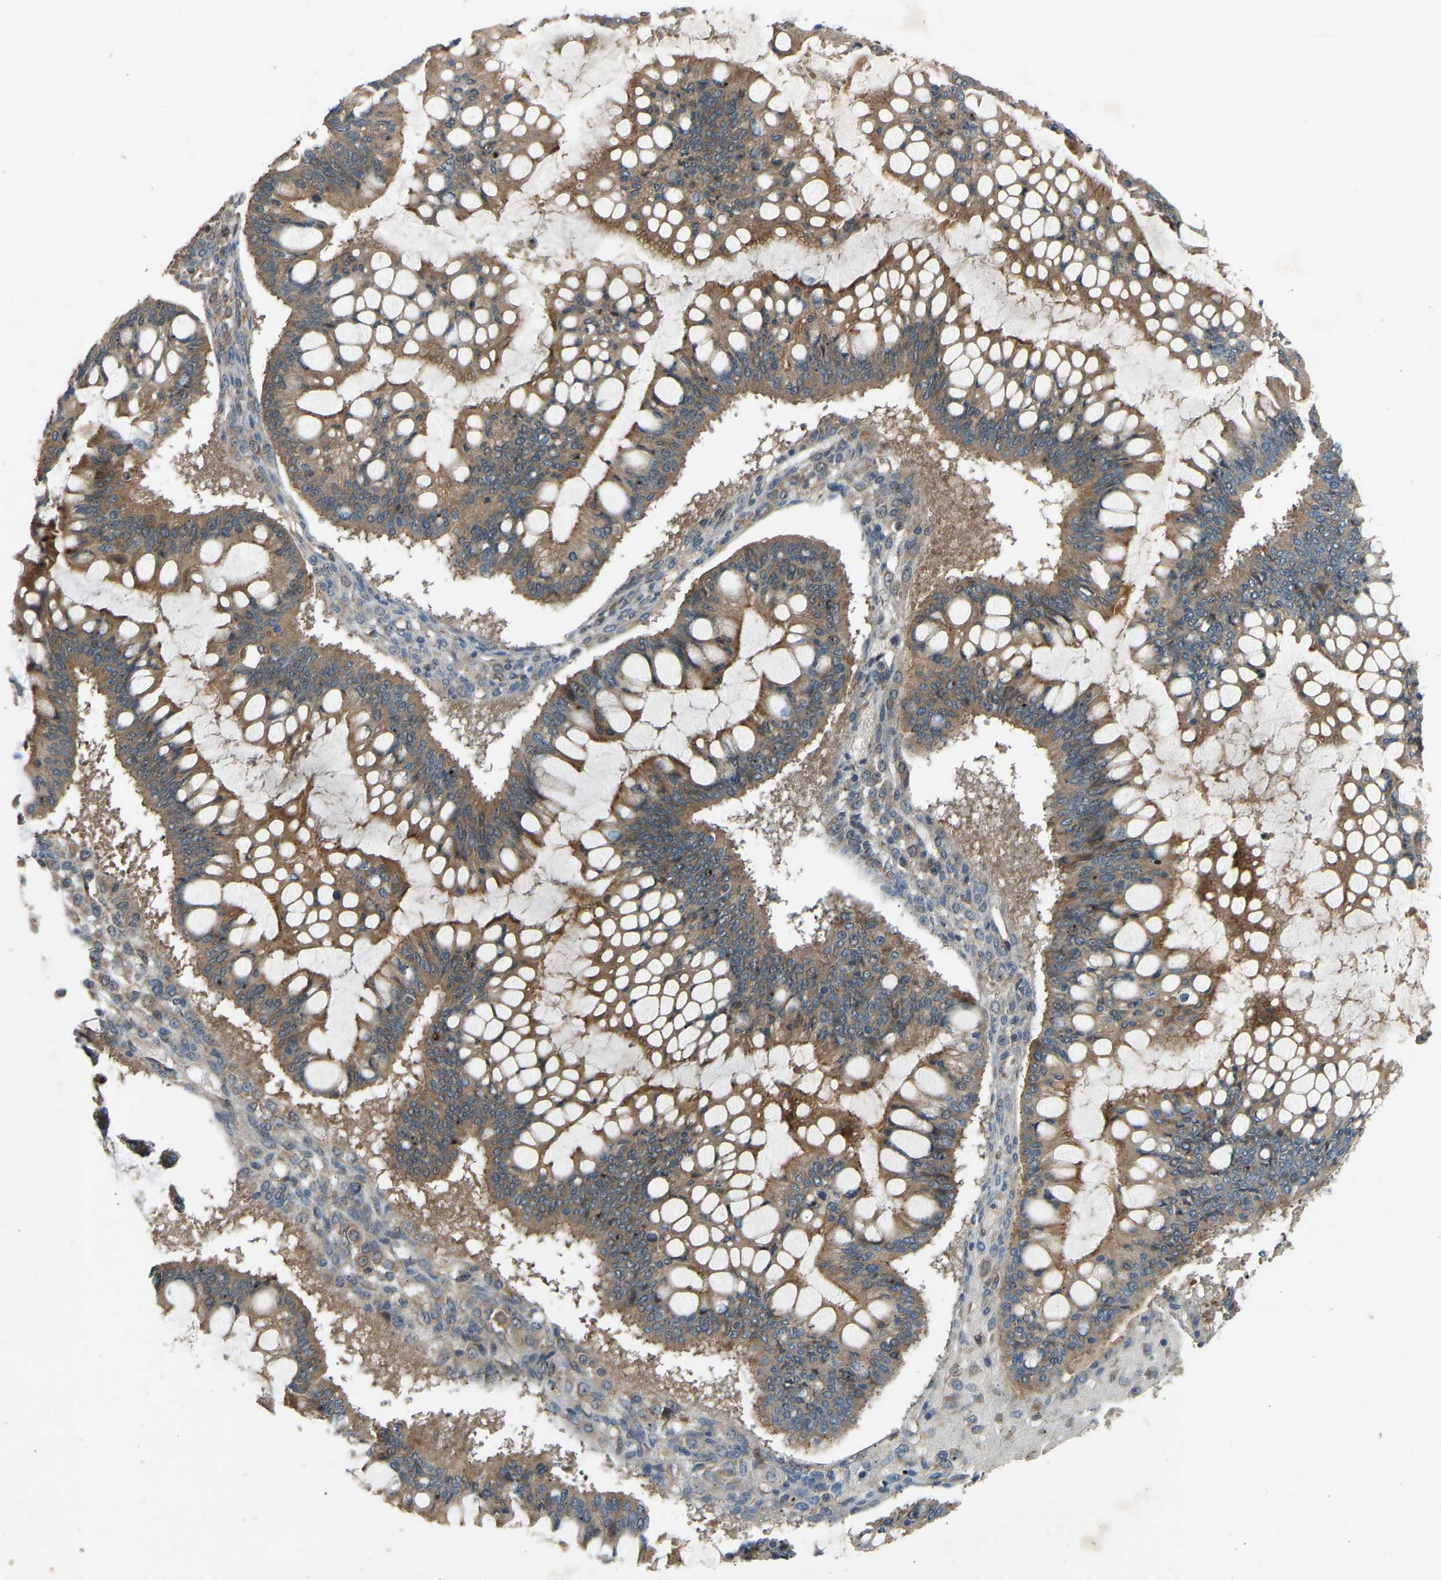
{"staining": {"intensity": "moderate", "quantity": ">75%", "location": "cytoplasmic/membranous"}, "tissue": "ovarian cancer", "cell_type": "Tumor cells", "image_type": "cancer", "snomed": [{"axis": "morphology", "description": "Cystadenocarcinoma, mucinous, NOS"}, {"axis": "topography", "description": "Ovary"}], "caption": "Moderate cytoplasmic/membranous positivity for a protein is identified in about >75% of tumor cells of ovarian mucinous cystadenocarcinoma using immunohistochemistry.", "gene": "GAS2L1", "patient": {"sex": "female", "age": 73}}